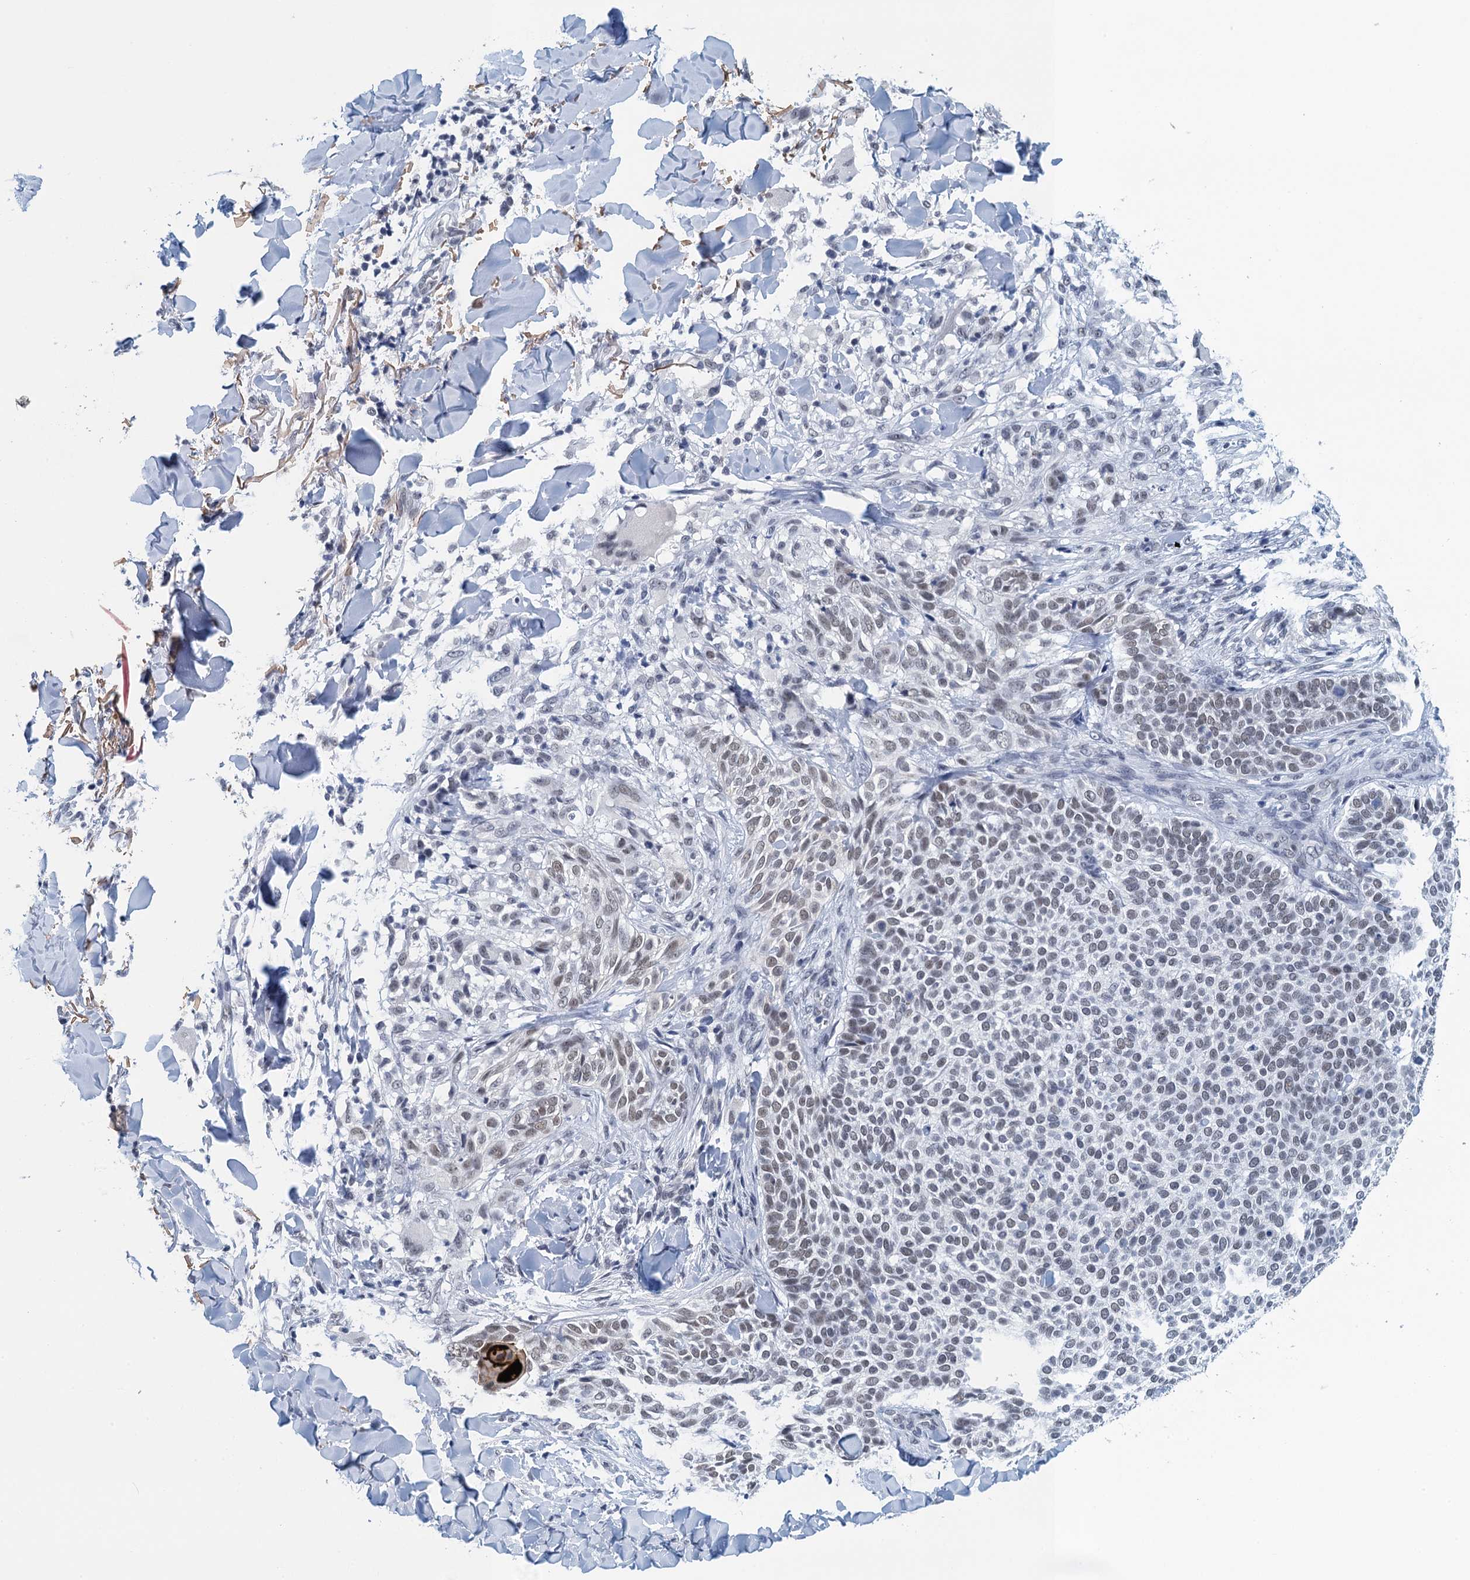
{"staining": {"intensity": "weak", "quantity": "25%-75%", "location": "nuclear"}, "tissue": "skin cancer", "cell_type": "Tumor cells", "image_type": "cancer", "snomed": [{"axis": "morphology", "description": "Normal tissue, NOS"}, {"axis": "morphology", "description": "Basal cell carcinoma"}, {"axis": "topography", "description": "Skin"}], "caption": "The image exhibits staining of skin cancer, revealing weak nuclear protein expression (brown color) within tumor cells. The staining was performed using DAB (3,3'-diaminobenzidine), with brown indicating positive protein expression. Nuclei are stained blue with hematoxylin.", "gene": "EPS8L1", "patient": {"sex": "male", "age": 67}}